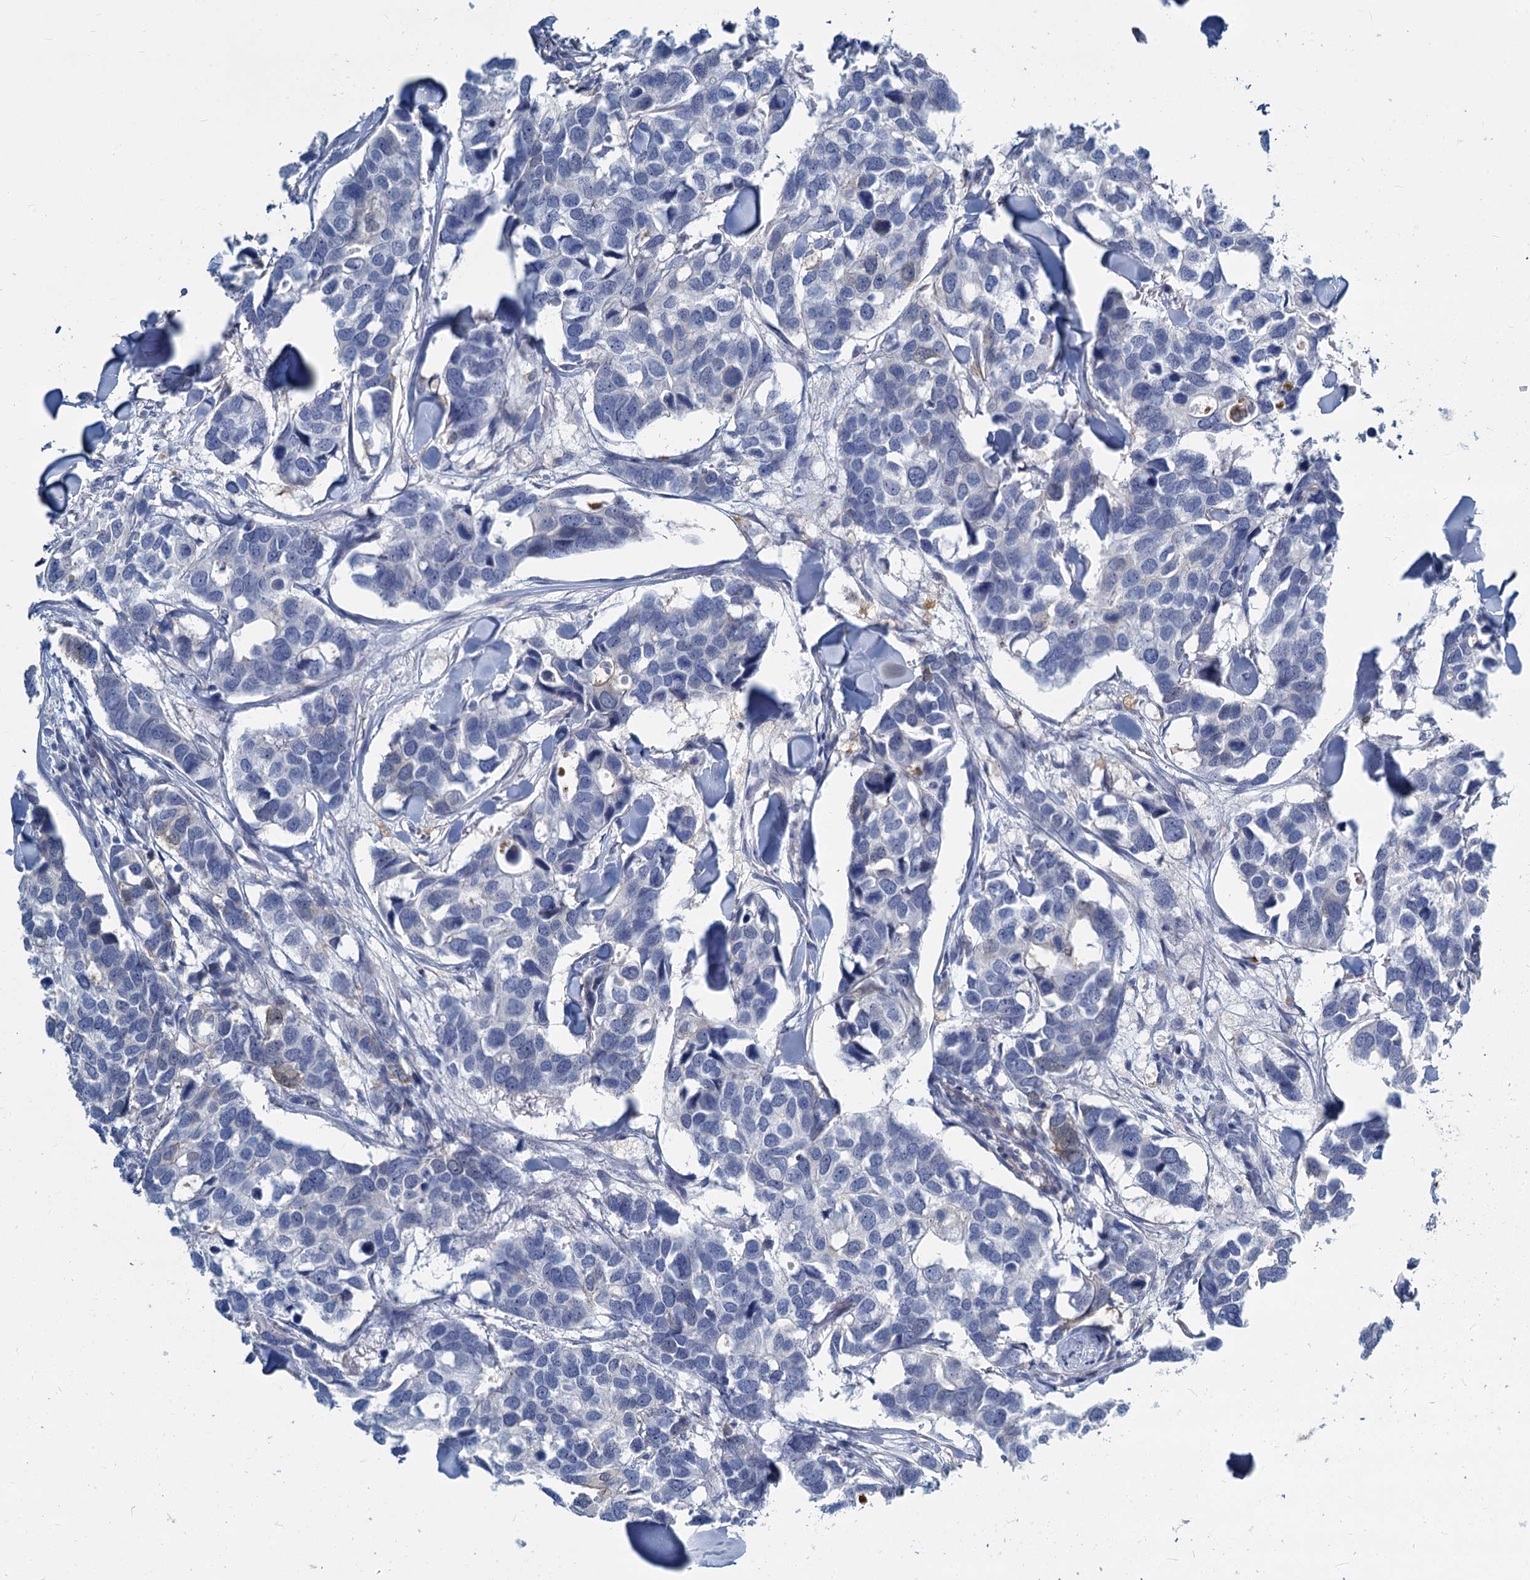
{"staining": {"intensity": "negative", "quantity": "none", "location": "none"}, "tissue": "breast cancer", "cell_type": "Tumor cells", "image_type": "cancer", "snomed": [{"axis": "morphology", "description": "Duct carcinoma"}, {"axis": "topography", "description": "Breast"}], "caption": "Photomicrograph shows no protein positivity in tumor cells of breast invasive ductal carcinoma tissue.", "gene": "GSTM3", "patient": {"sex": "female", "age": 83}}